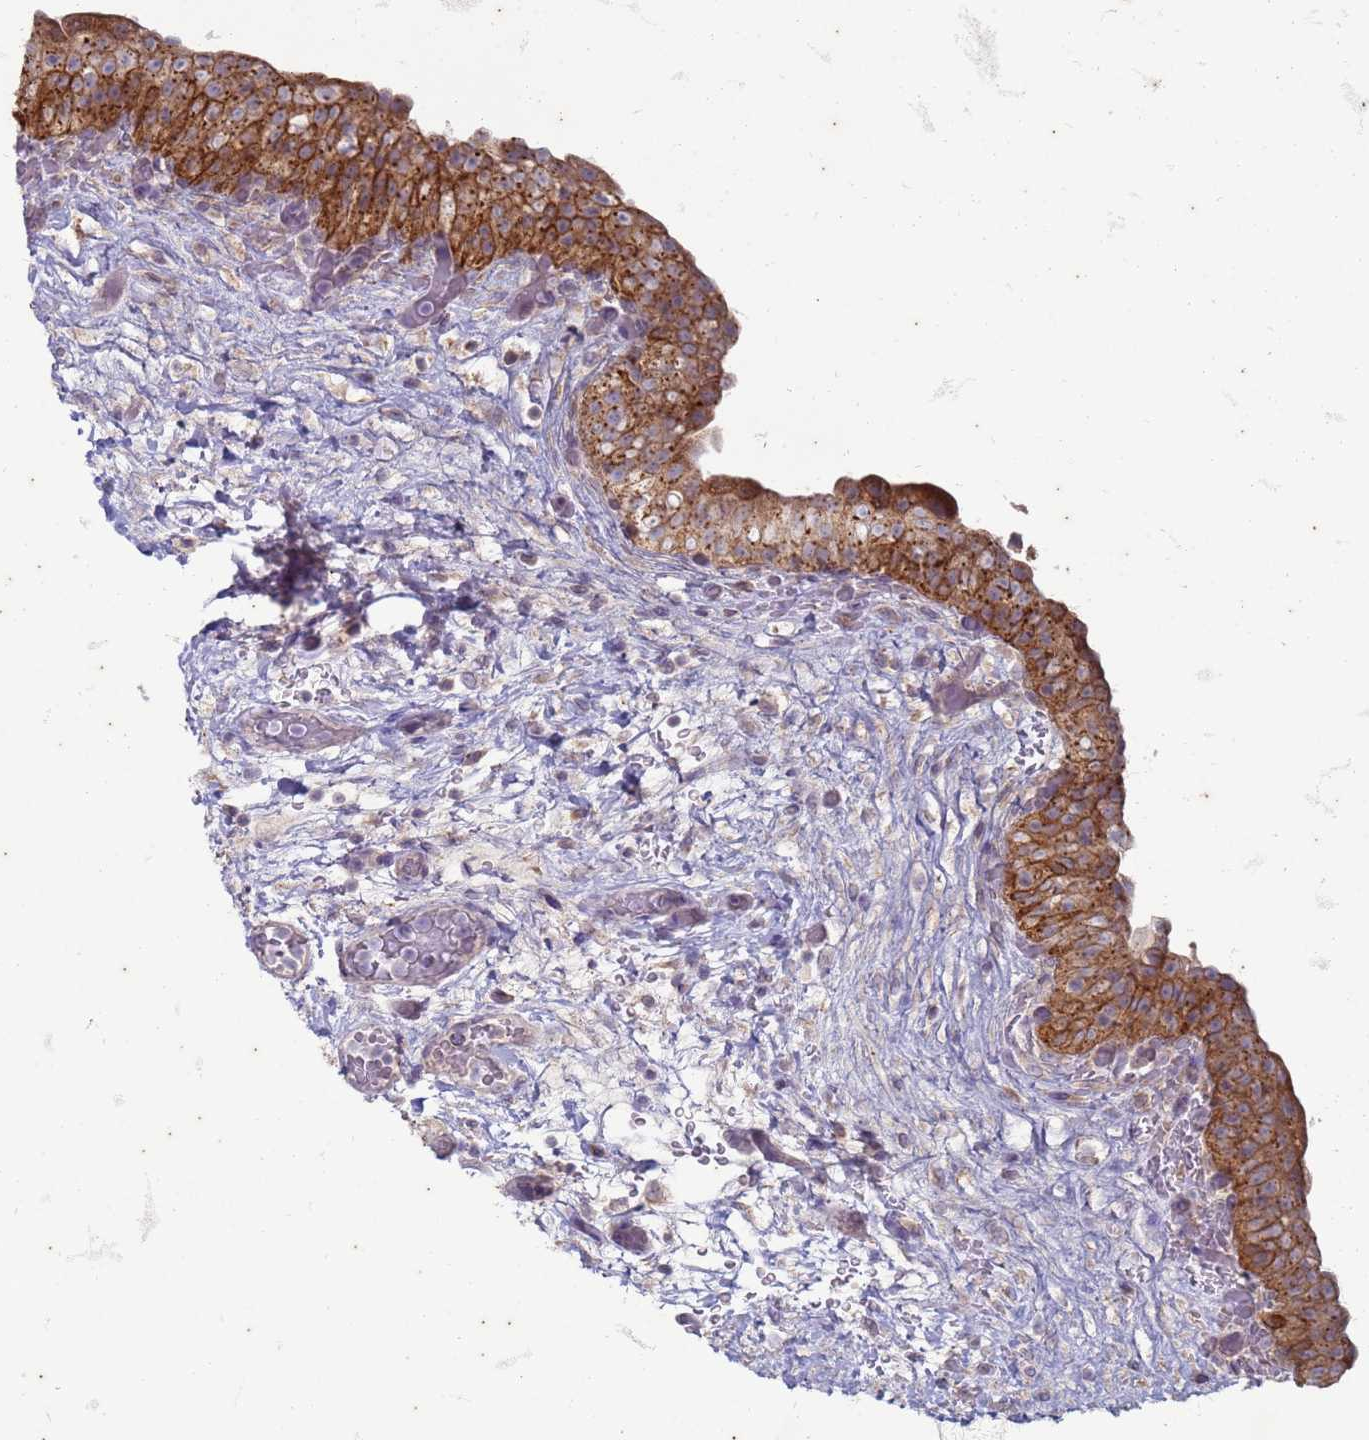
{"staining": {"intensity": "strong", "quantity": "25%-75%", "location": "cytoplasmic/membranous"}, "tissue": "urinary bladder", "cell_type": "Urothelial cells", "image_type": "normal", "snomed": [{"axis": "morphology", "description": "Normal tissue, NOS"}, {"axis": "topography", "description": "Urinary bladder"}], "caption": "An immunohistochemistry (IHC) photomicrograph of benign tissue is shown. Protein staining in brown labels strong cytoplasmic/membranous positivity in urinary bladder within urothelial cells. The staining was performed using DAB (3,3'-diaminobenzidine), with brown indicating positive protein expression. Nuclei are stained blue with hematoxylin.", "gene": "SUCO", "patient": {"sex": "male", "age": 69}}